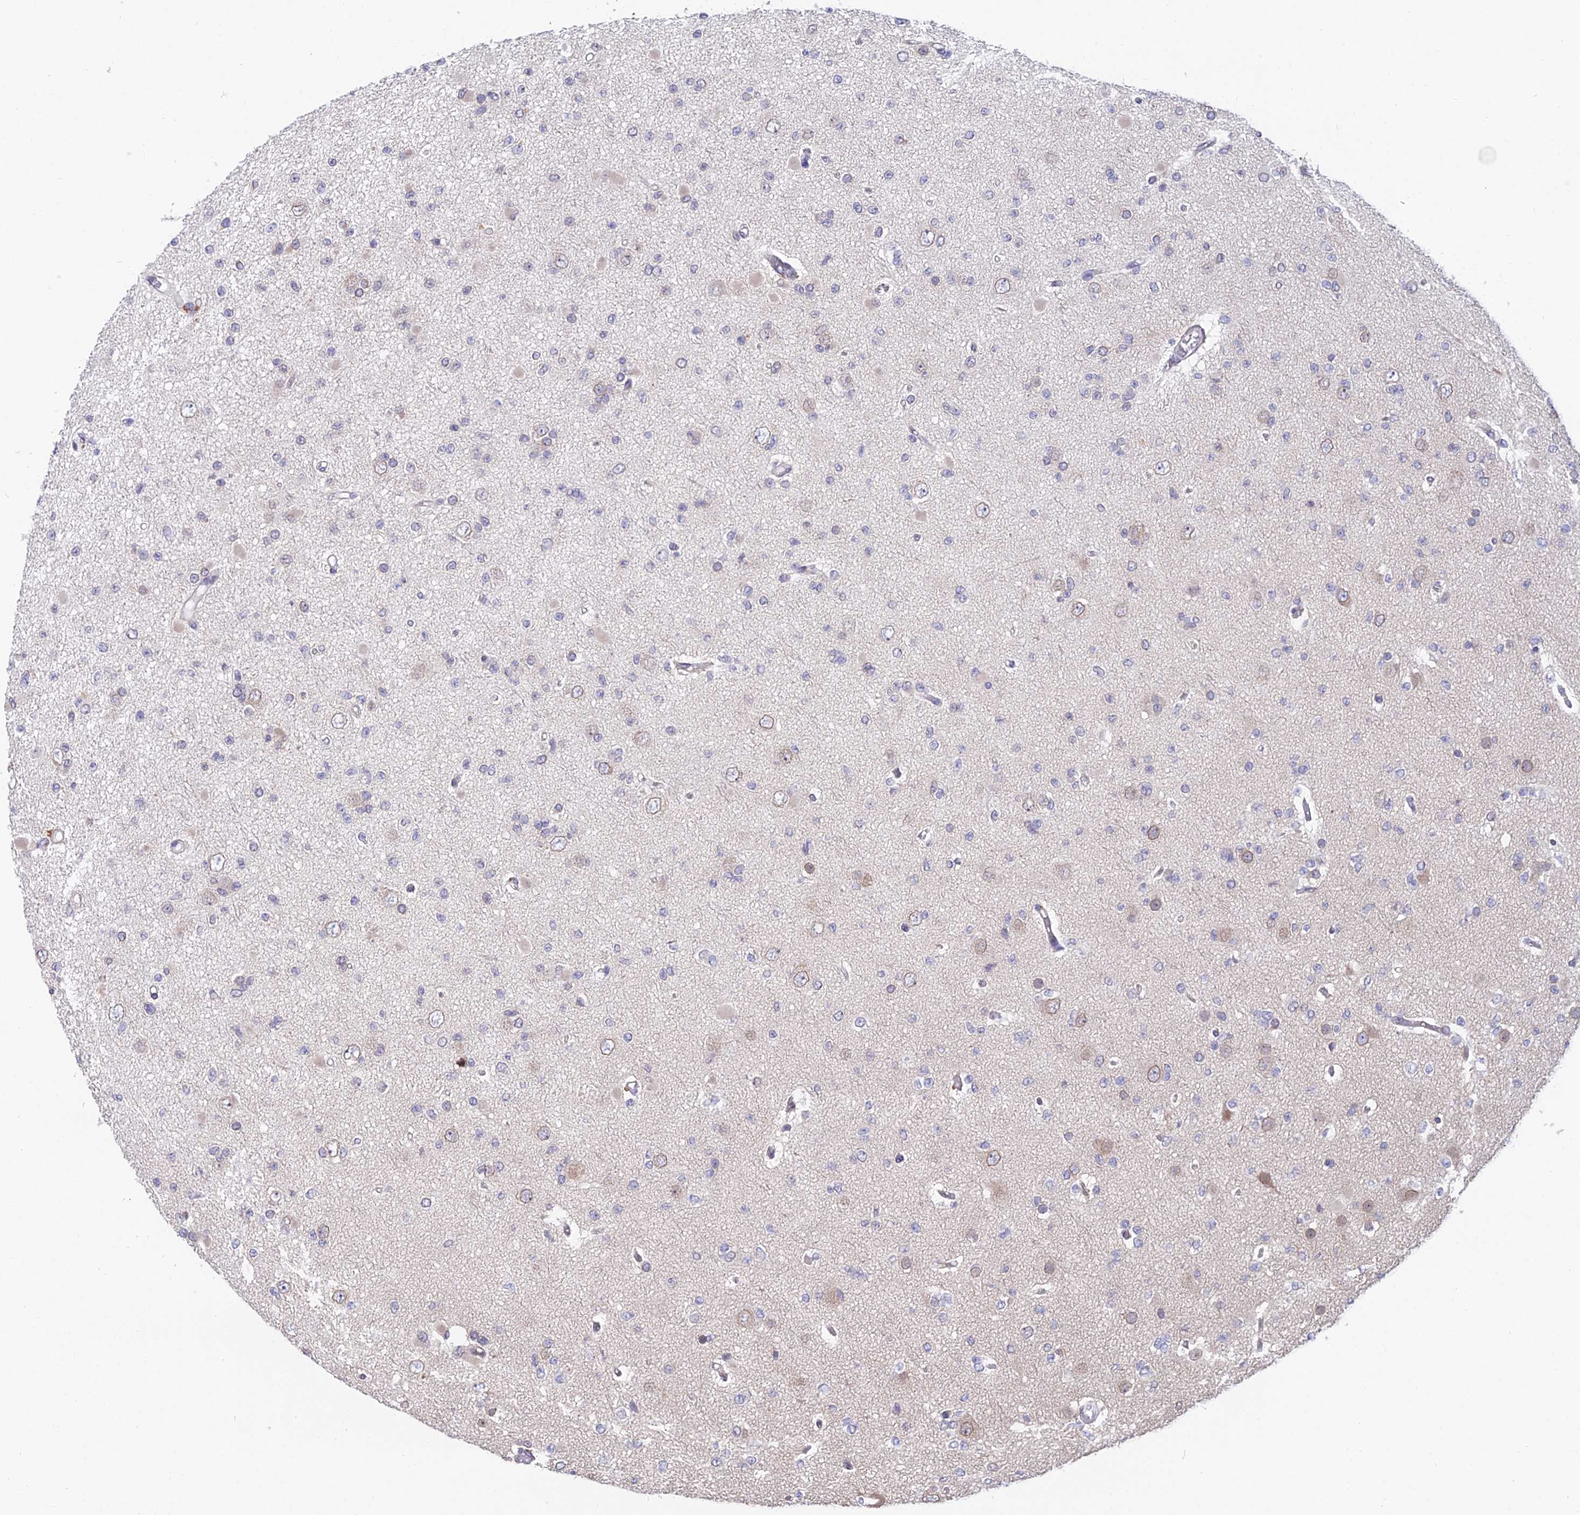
{"staining": {"intensity": "negative", "quantity": "none", "location": "none"}, "tissue": "glioma", "cell_type": "Tumor cells", "image_type": "cancer", "snomed": [{"axis": "morphology", "description": "Glioma, malignant, Low grade"}, {"axis": "topography", "description": "Brain"}], "caption": "Immunohistochemistry histopathology image of malignant glioma (low-grade) stained for a protein (brown), which exhibits no positivity in tumor cells.", "gene": "INPP4A", "patient": {"sex": "female", "age": 22}}